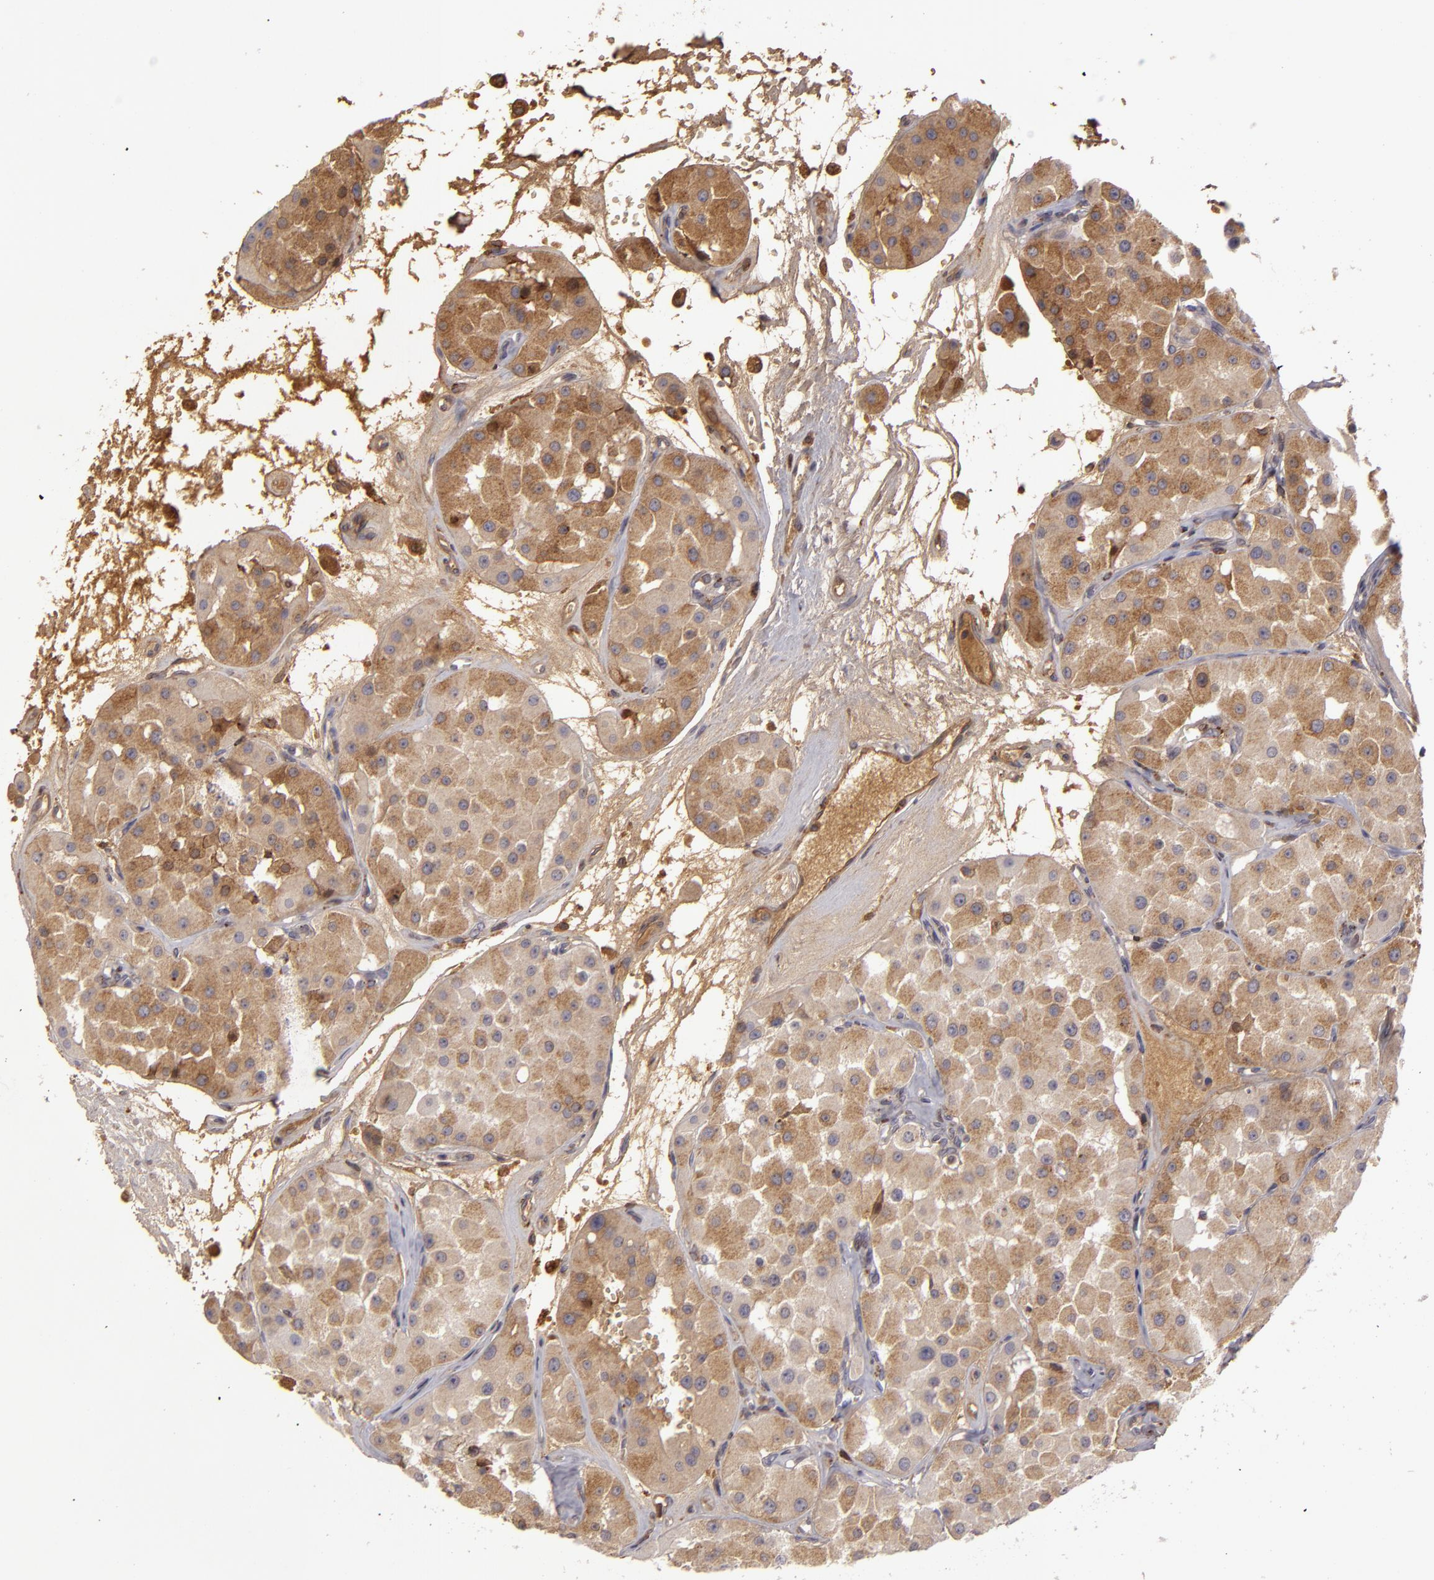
{"staining": {"intensity": "moderate", "quantity": ">75%", "location": "cytoplasmic/membranous"}, "tissue": "renal cancer", "cell_type": "Tumor cells", "image_type": "cancer", "snomed": [{"axis": "morphology", "description": "Adenocarcinoma, uncertain malignant potential"}, {"axis": "topography", "description": "Kidney"}], "caption": "Moderate cytoplasmic/membranous staining for a protein is present in approximately >75% of tumor cells of renal cancer using immunohistochemistry (IHC).", "gene": "CFB", "patient": {"sex": "male", "age": 63}}